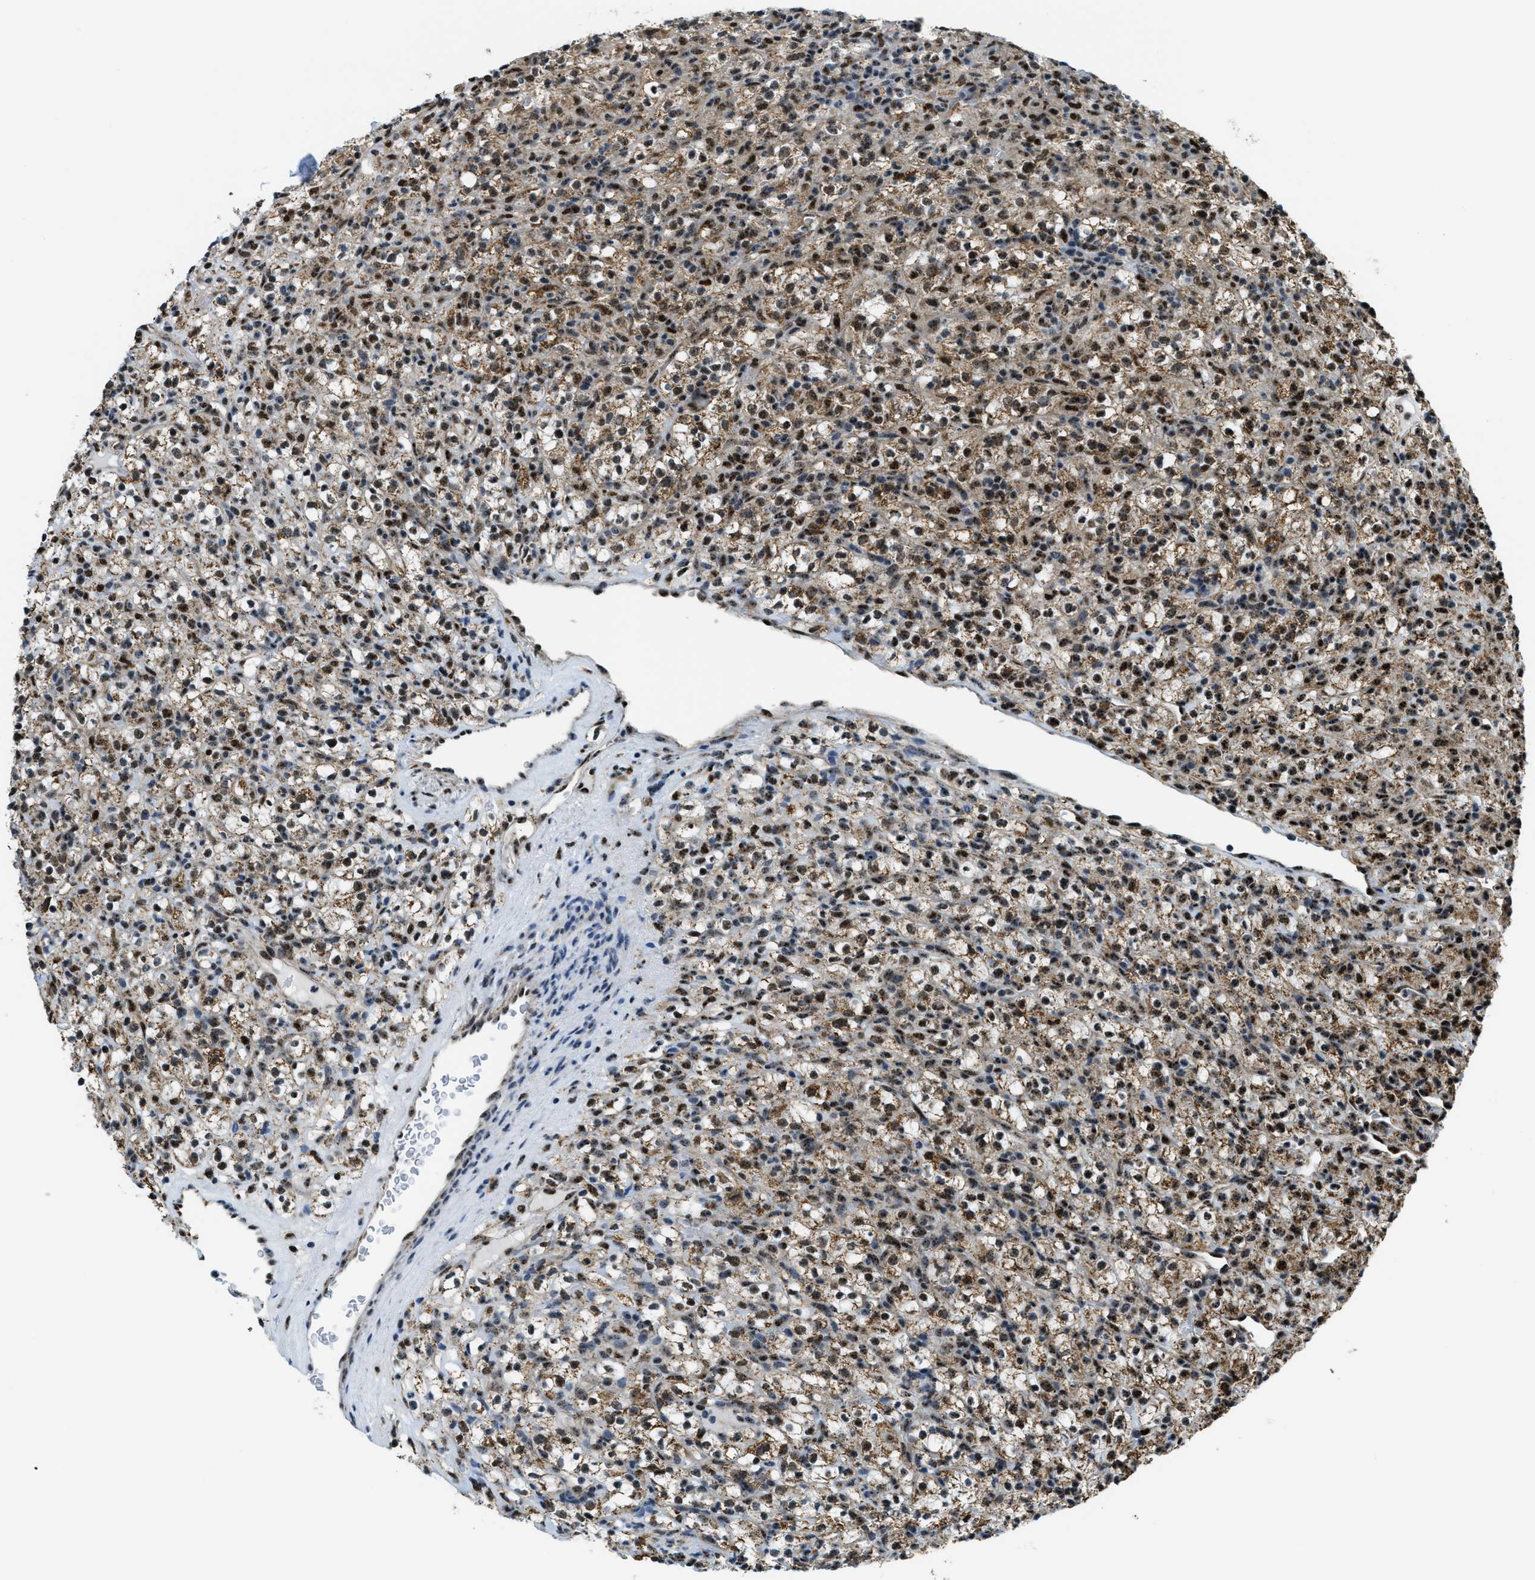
{"staining": {"intensity": "moderate", "quantity": ">75%", "location": "cytoplasmic/membranous,nuclear"}, "tissue": "renal cancer", "cell_type": "Tumor cells", "image_type": "cancer", "snomed": [{"axis": "morphology", "description": "Normal tissue, NOS"}, {"axis": "morphology", "description": "Adenocarcinoma, NOS"}, {"axis": "topography", "description": "Kidney"}], "caption": "This micrograph reveals IHC staining of renal cancer (adenocarcinoma), with medium moderate cytoplasmic/membranous and nuclear positivity in approximately >75% of tumor cells.", "gene": "SP100", "patient": {"sex": "female", "age": 72}}